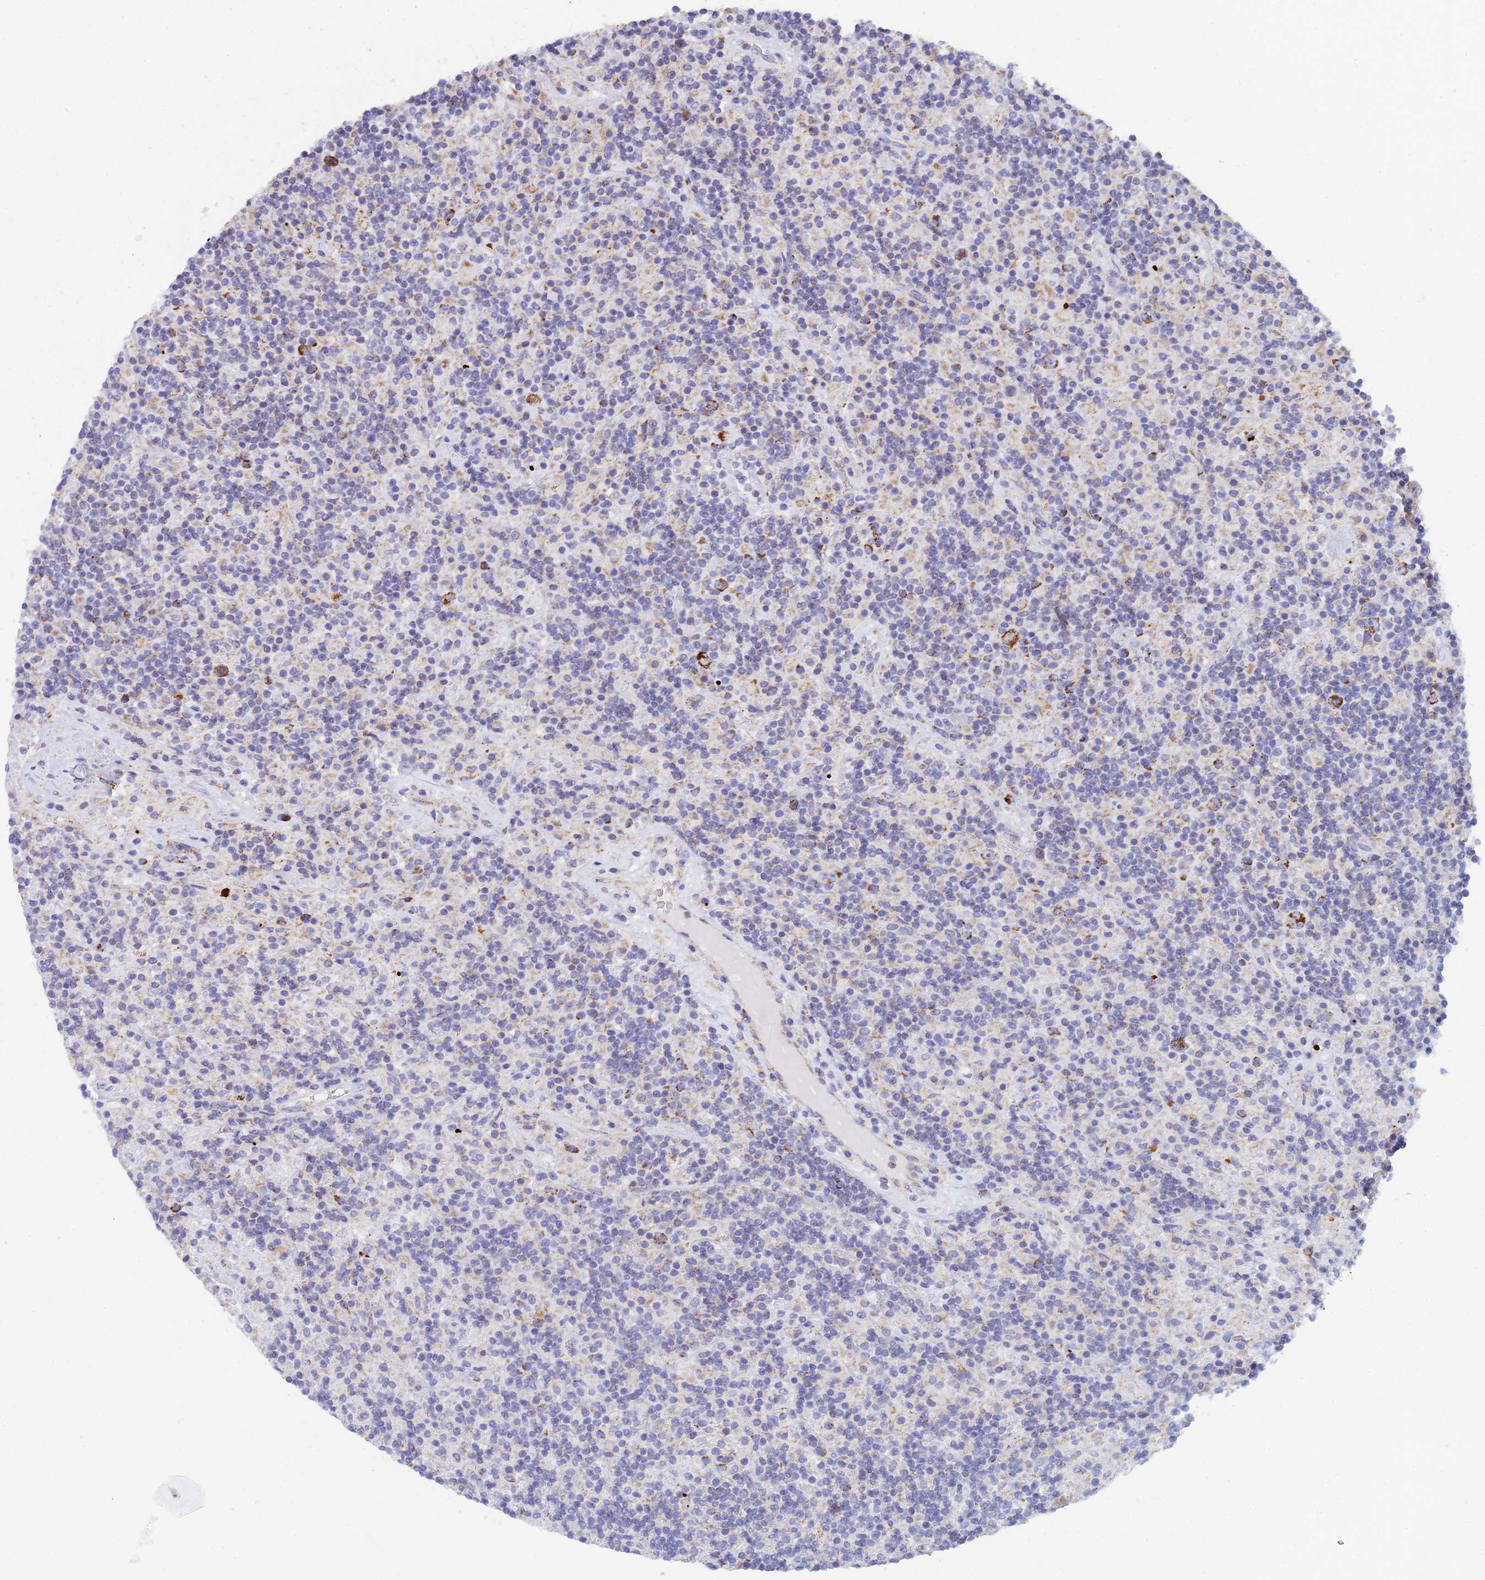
{"staining": {"intensity": "moderate", "quantity": ">75%", "location": "cytoplasmic/membranous"}, "tissue": "lymphoma", "cell_type": "Tumor cells", "image_type": "cancer", "snomed": [{"axis": "morphology", "description": "Hodgkin's disease, NOS"}, {"axis": "topography", "description": "Lymph node"}], "caption": "A brown stain shows moderate cytoplasmic/membranous expression of a protein in lymphoma tumor cells. (DAB = brown stain, brightfield microscopy at high magnification).", "gene": "CSPG4", "patient": {"sex": "male", "age": 70}}